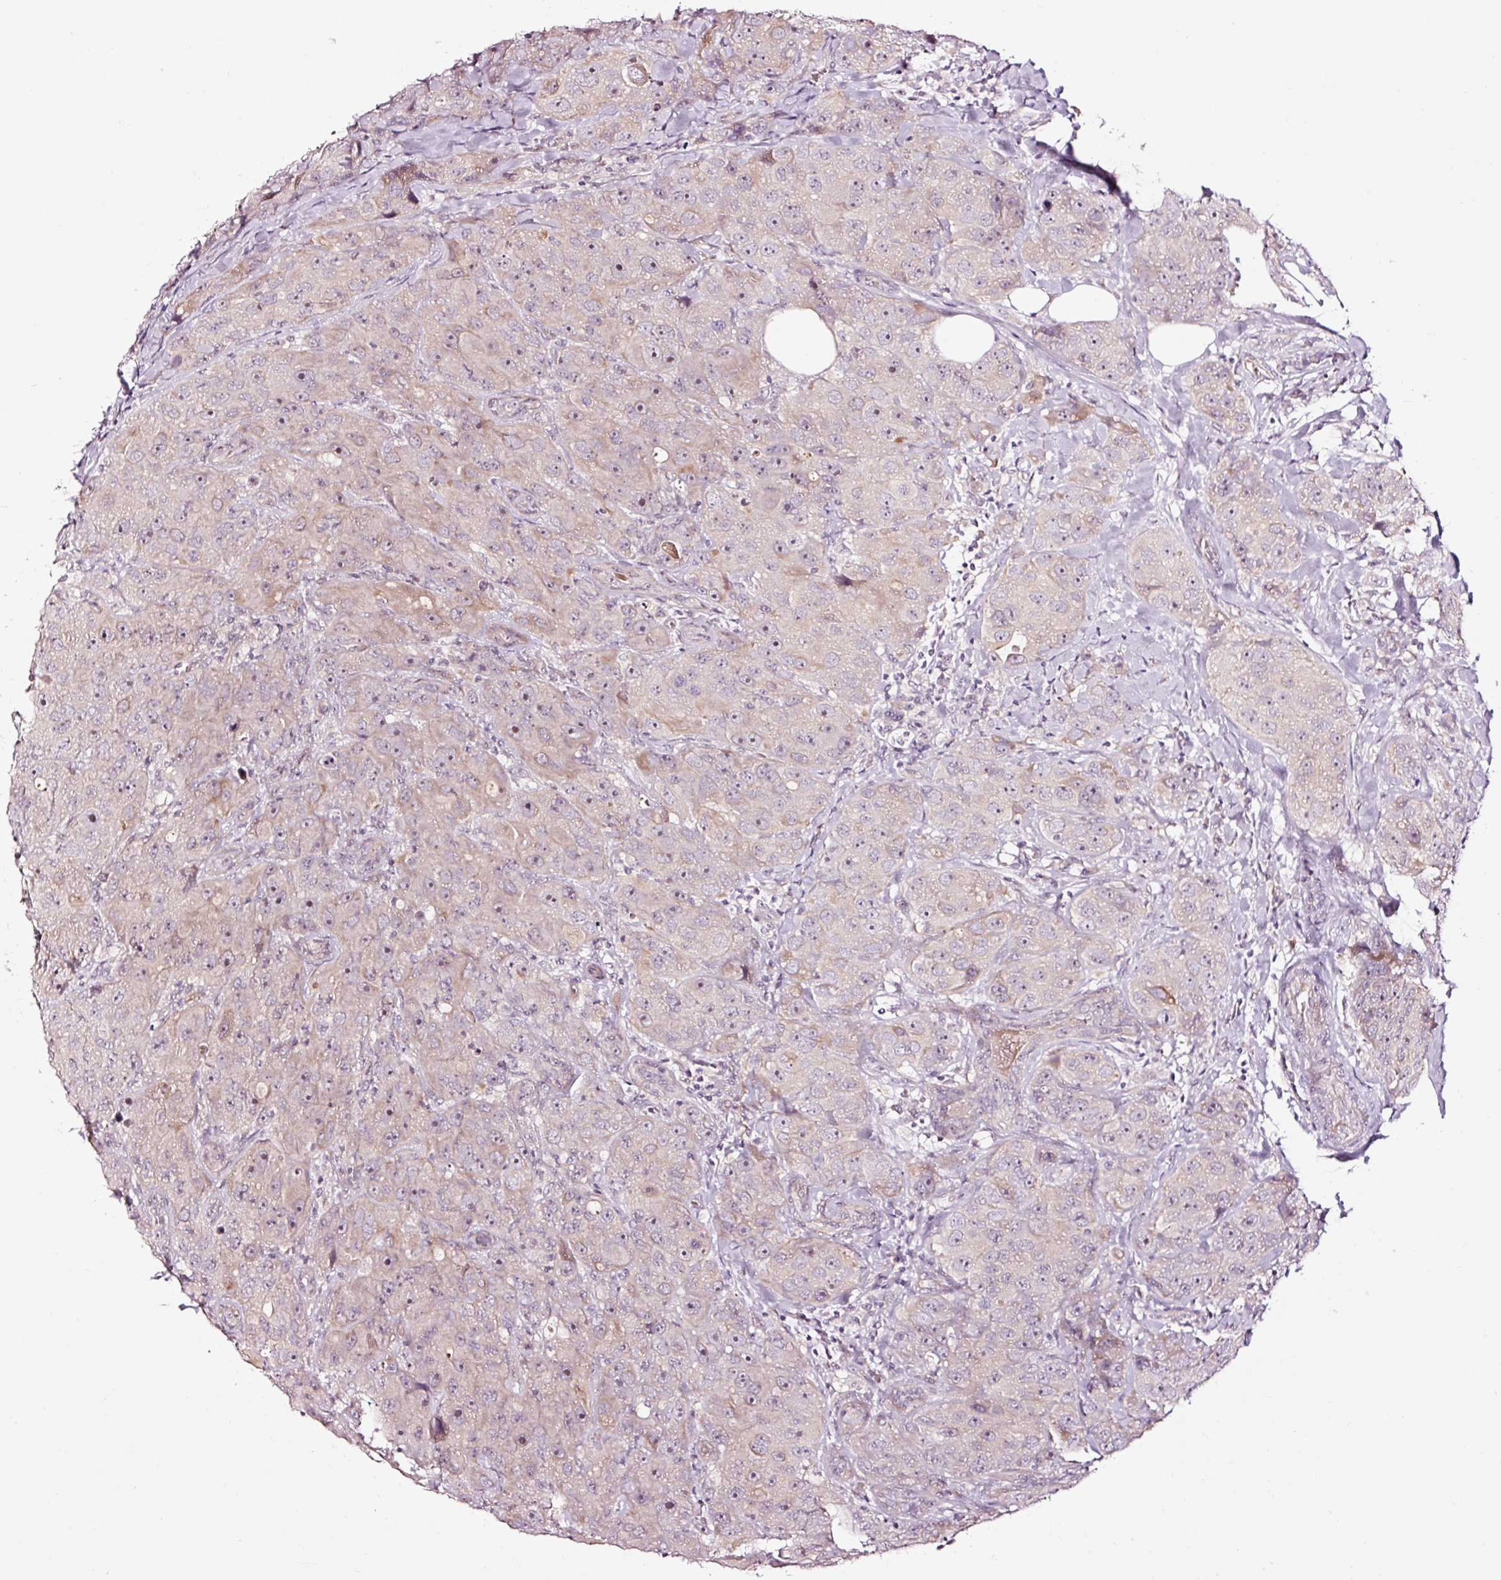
{"staining": {"intensity": "weak", "quantity": "25%-75%", "location": "nuclear"}, "tissue": "breast cancer", "cell_type": "Tumor cells", "image_type": "cancer", "snomed": [{"axis": "morphology", "description": "Duct carcinoma"}, {"axis": "topography", "description": "Breast"}], "caption": "Human breast infiltrating ductal carcinoma stained for a protein (brown) displays weak nuclear positive positivity in about 25%-75% of tumor cells.", "gene": "UTP14A", "patient": {"sex": "female", "age": 43}}